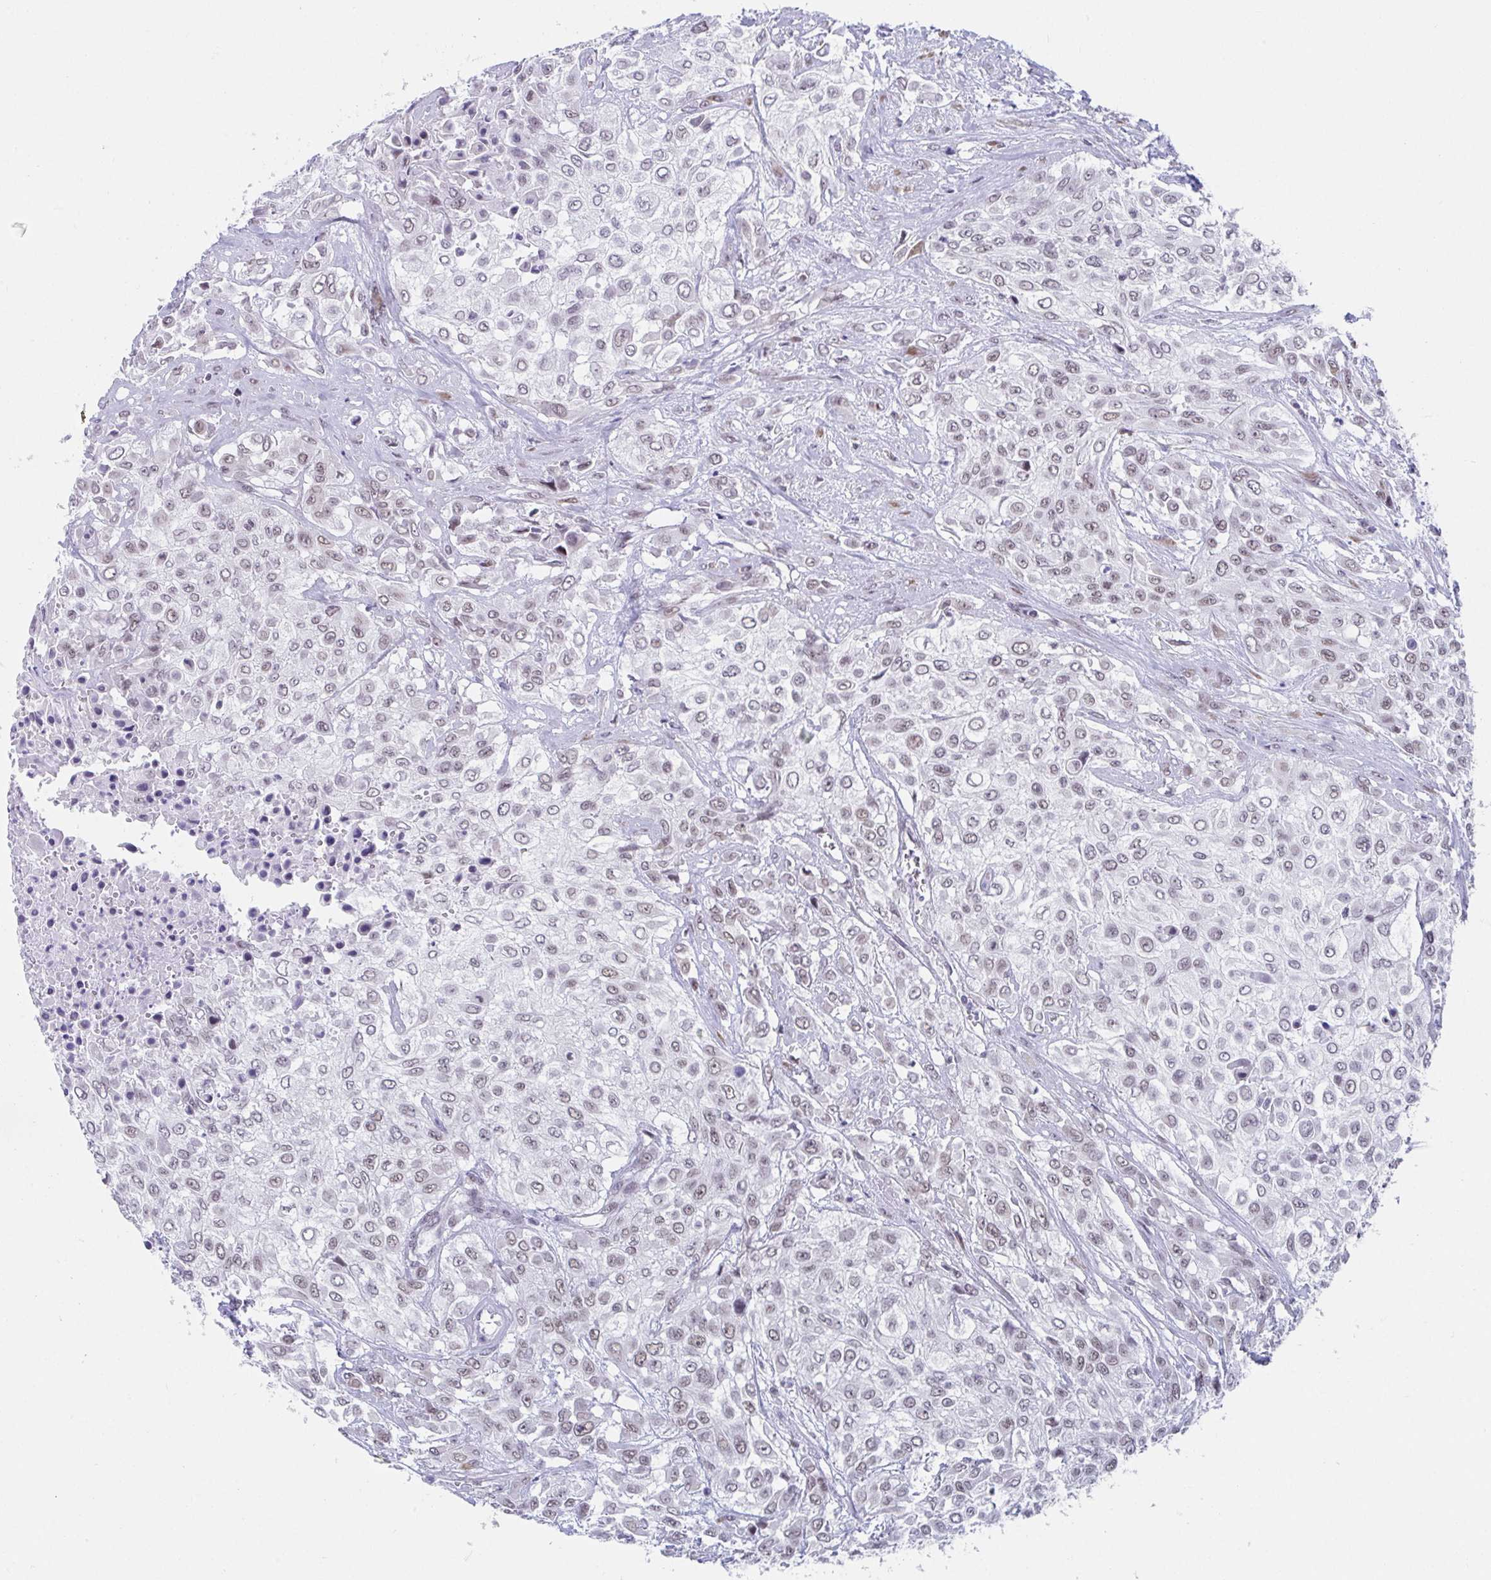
{"staining": {"intensity": "weak", "quantity": ">75%", "location": "nuclear"}, "tissue": "urothelial cancer", "cell_type": "Tumor cells", "image_type": "cancer", "snomed": [{"axis": "morphology", "description": "Urothelial carcinoma, High grade"}, {"axis": "topography", "description": "Urinary bladder"}], "caption": "A brown stain labels weak nuclear staining of a protein in human urothelial cancer tumor cells. The staining was performed using DAB (3,3'-diaminobenzidine), with brown indicating positive protein expression. Nuclei are stained blue with hematoxylin.", "gene": "WDR72", "patient": {"sex": "male", "age": 57}}